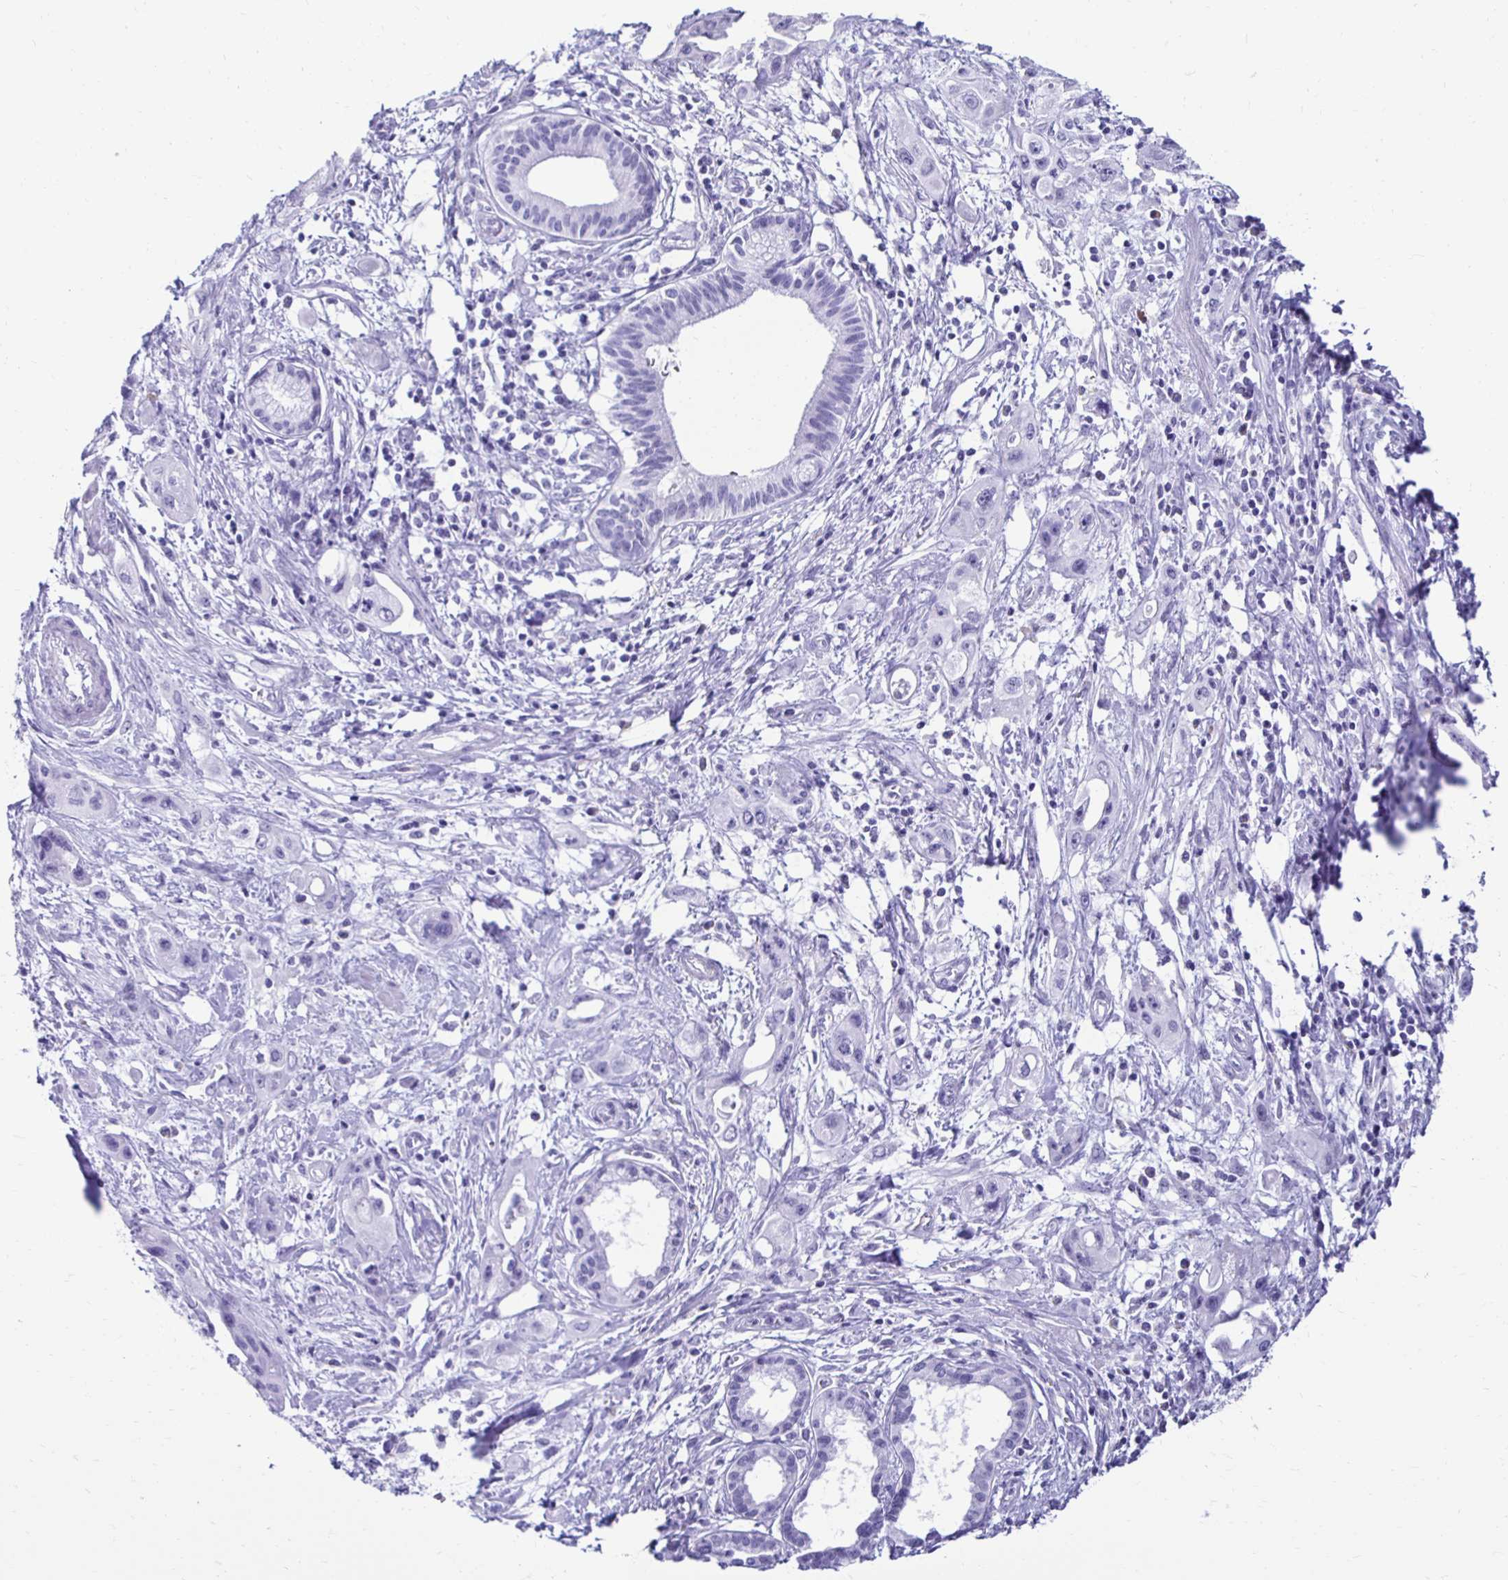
{"staining": {"intensity": "negative", "quantity": "none", "location": "none"}, "tissue": "pancreatic cancer", "cell_type": "Tumor cells", "image_type": "cancer", "snomed": [{"axis": "morphology", "description": "Adenocarcinoma, NOS"}, {"axis": "topography", "description": "Pancreas"}], "caption": "DAB immunohistochemical staining of pancreatic cancer (adenocarcinoma) demonstrates no significant expression in tumor cells.", "gene": "CST5", "patient": {"sex": "female", "age": 66}}